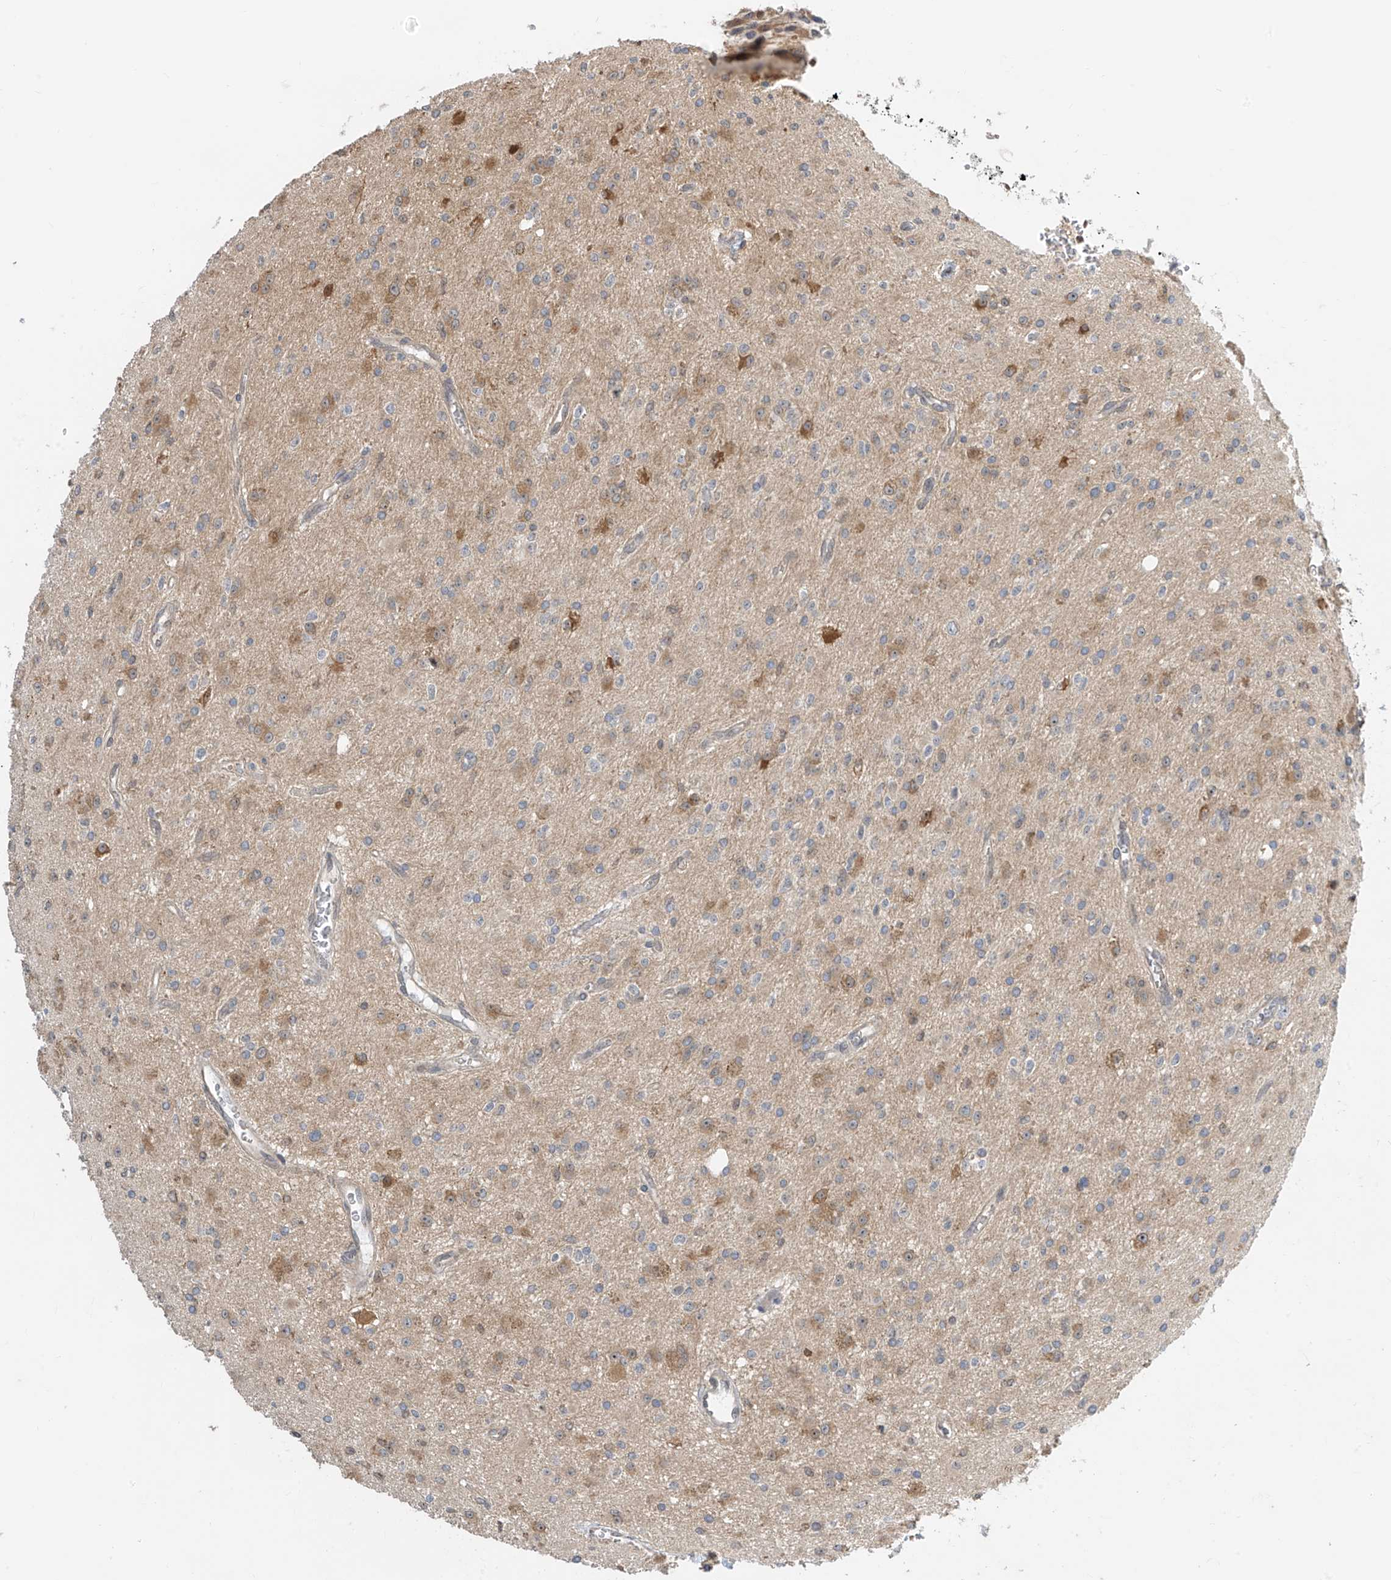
{"staining": {"intensity": "weak", "quantity": "25%-75%", "location": "cytoplasmic/membranous"}, "tissue": "glioma", "cell_type": "Tumor cells", "image_type": "cancer", "snomed": [{"axis": "morphology", "description": "Glioma, malignant, High grade"}, {"axis": "topography", "description": "Brain"}], "caption": "High-grade glioma (malignant) was stained to show a protein in brown. There is low levels of weak cytoplasmic/membranous positivity in approximately 25%-75% of tumor cells.", "gene": "TTC38", "patient": {"sex": "male", "age": 34}}